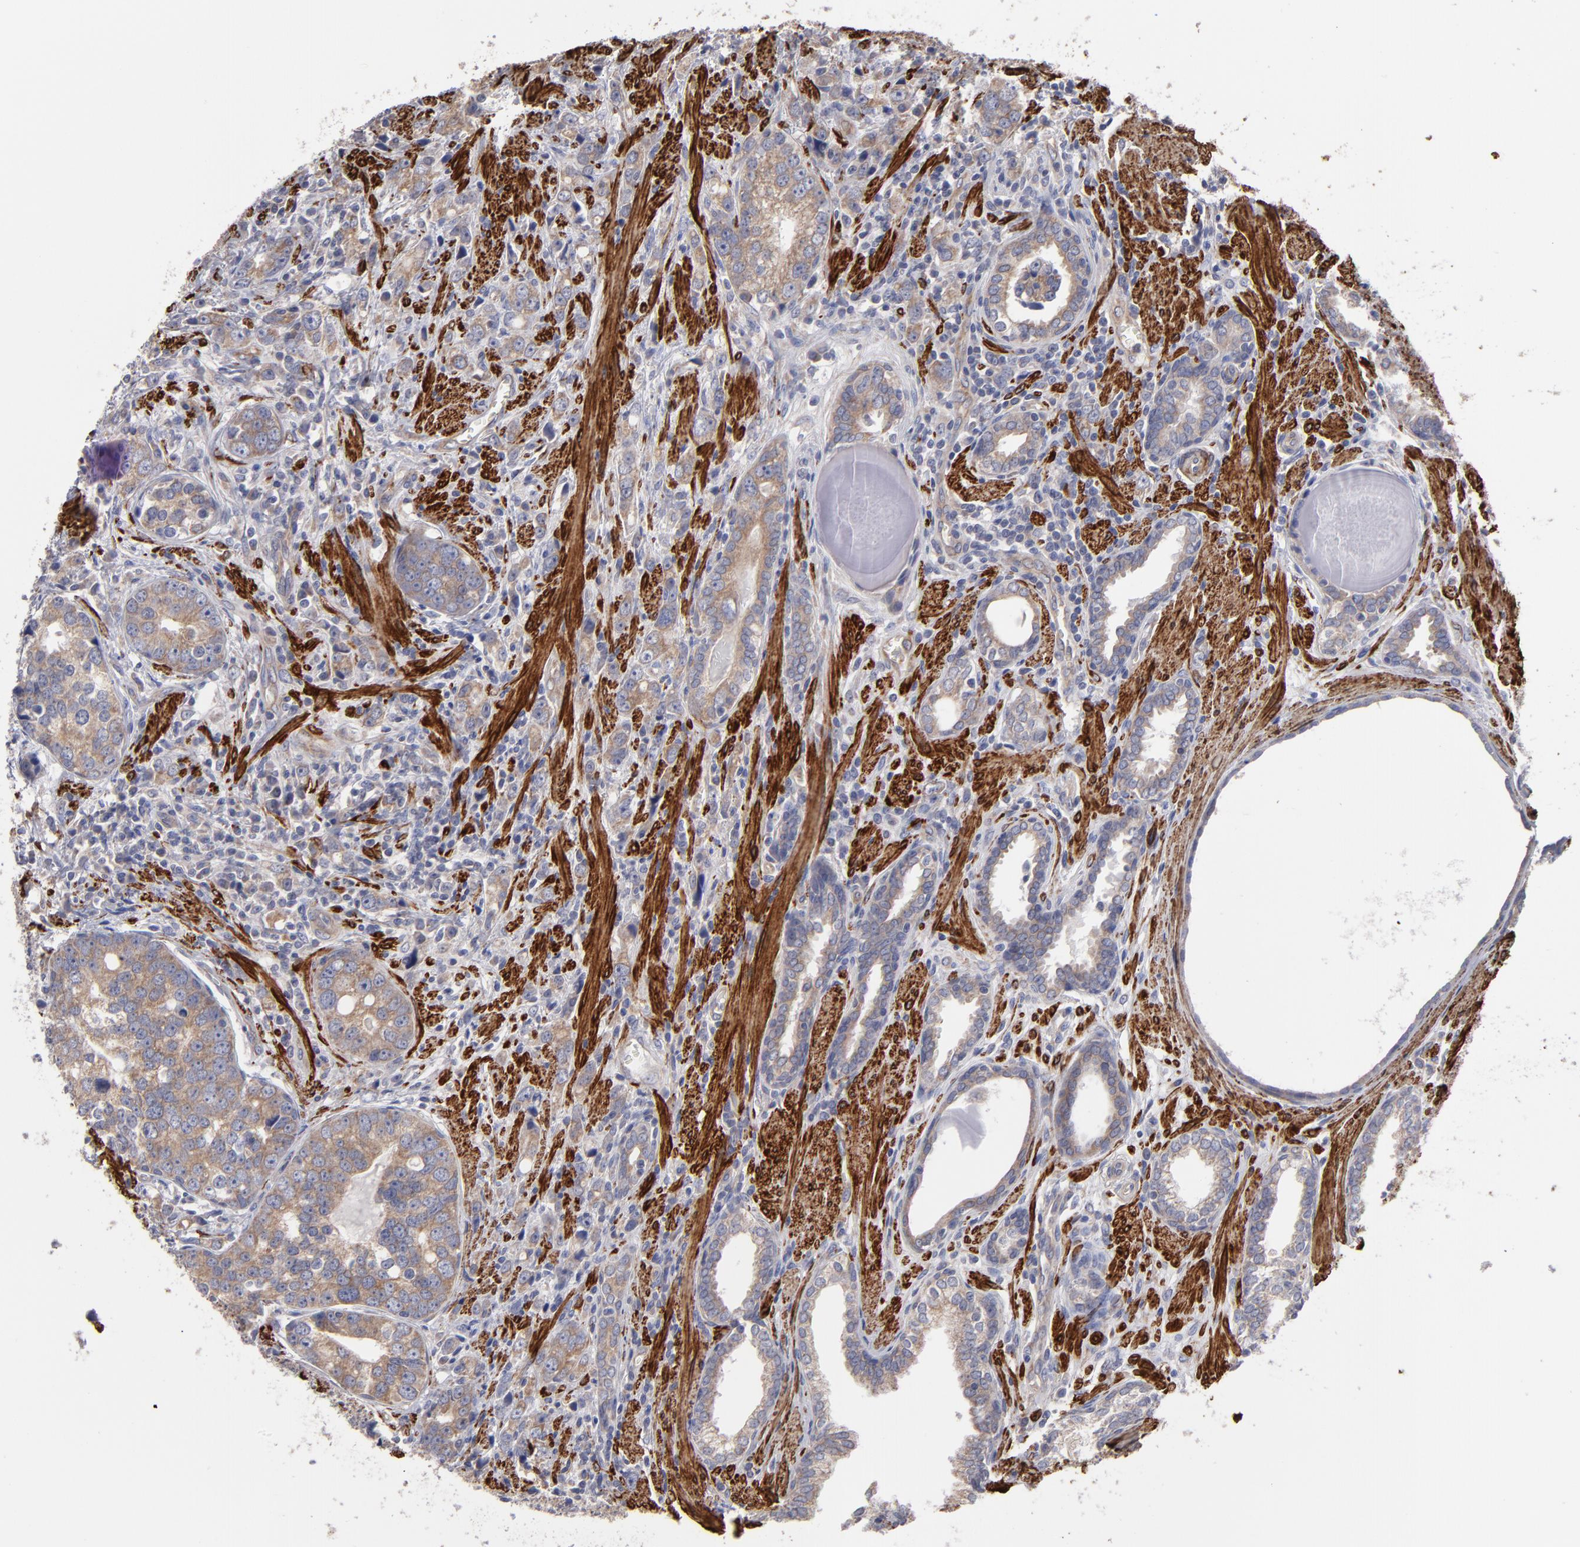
{"staining": {"intensity": "weak", "quantity": ">75%", "location": "cytoplasmic/membranous"}, "tissue": "prostate cancer", "cell_type": "Tumor cells", "image_type": "cancer", "snomed": [{"axis": "morphology", "description": "Adenocarcinoma, High grade"}, {"axis": "topography", "description": "Prostate"}], "caption": "Prostate cancer stained for a protein exhibits weak cytoplasmic/membranous positivity in tumor cells. (brown staining indicates protein expression, while blue staining denotes nuclei).", "gene": "SLMAP", "patient": {"sex": "male", "age": 71}}